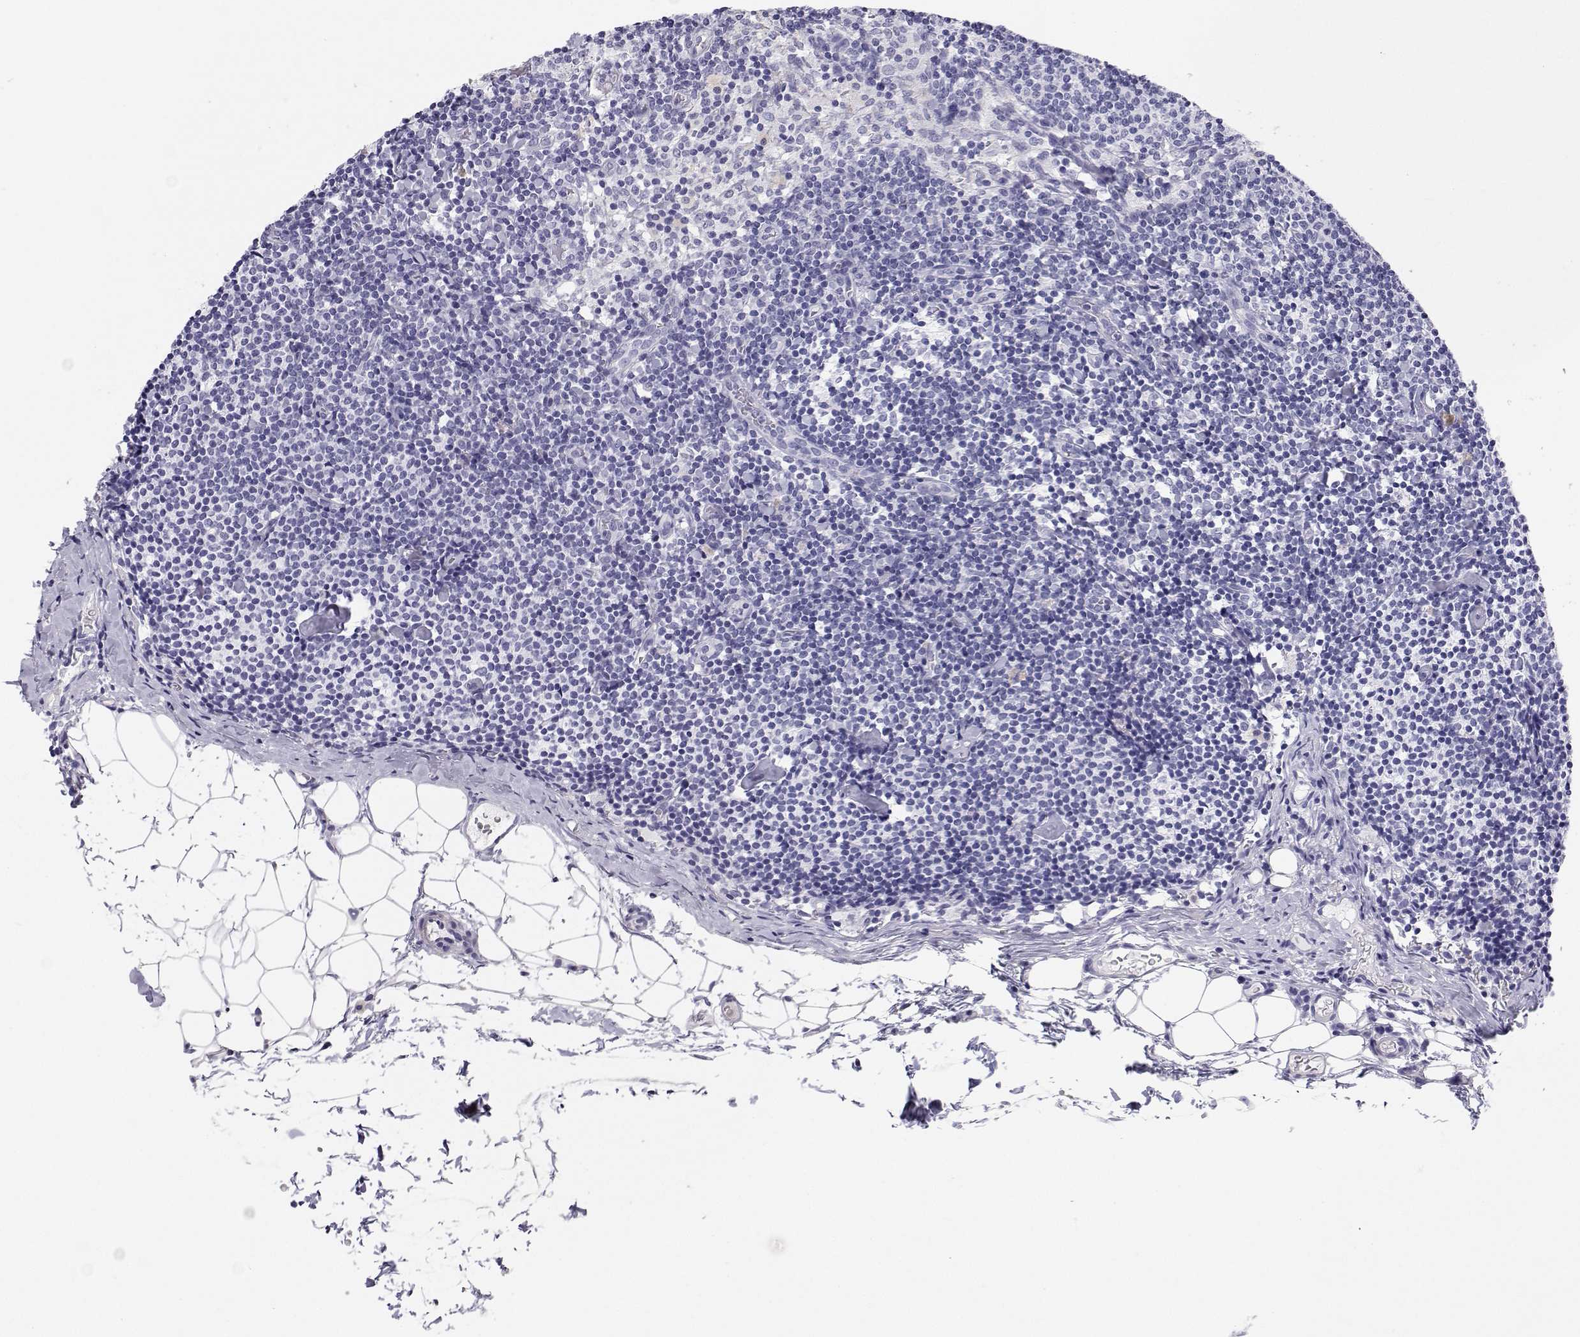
{"staining": {"intensity": "negative", "quantity": "none", "location": "none"}, "tissue": "lymph node", "cell_type": "Germinal center cells", "image_type": "normal", "snomed": [{"axis": "morphology", "description": "Normal tissue, NOS"}, {"axis": "topography", "description": "Lymph node"}], "caption": "An image of lymph node stained for a protein displays no brown staining in germinal center cells. (Brightfield microscopy of DAB IHC at high magnification).", "gene": "BHMT", "patient": {"sex": "female", "age": 41}}